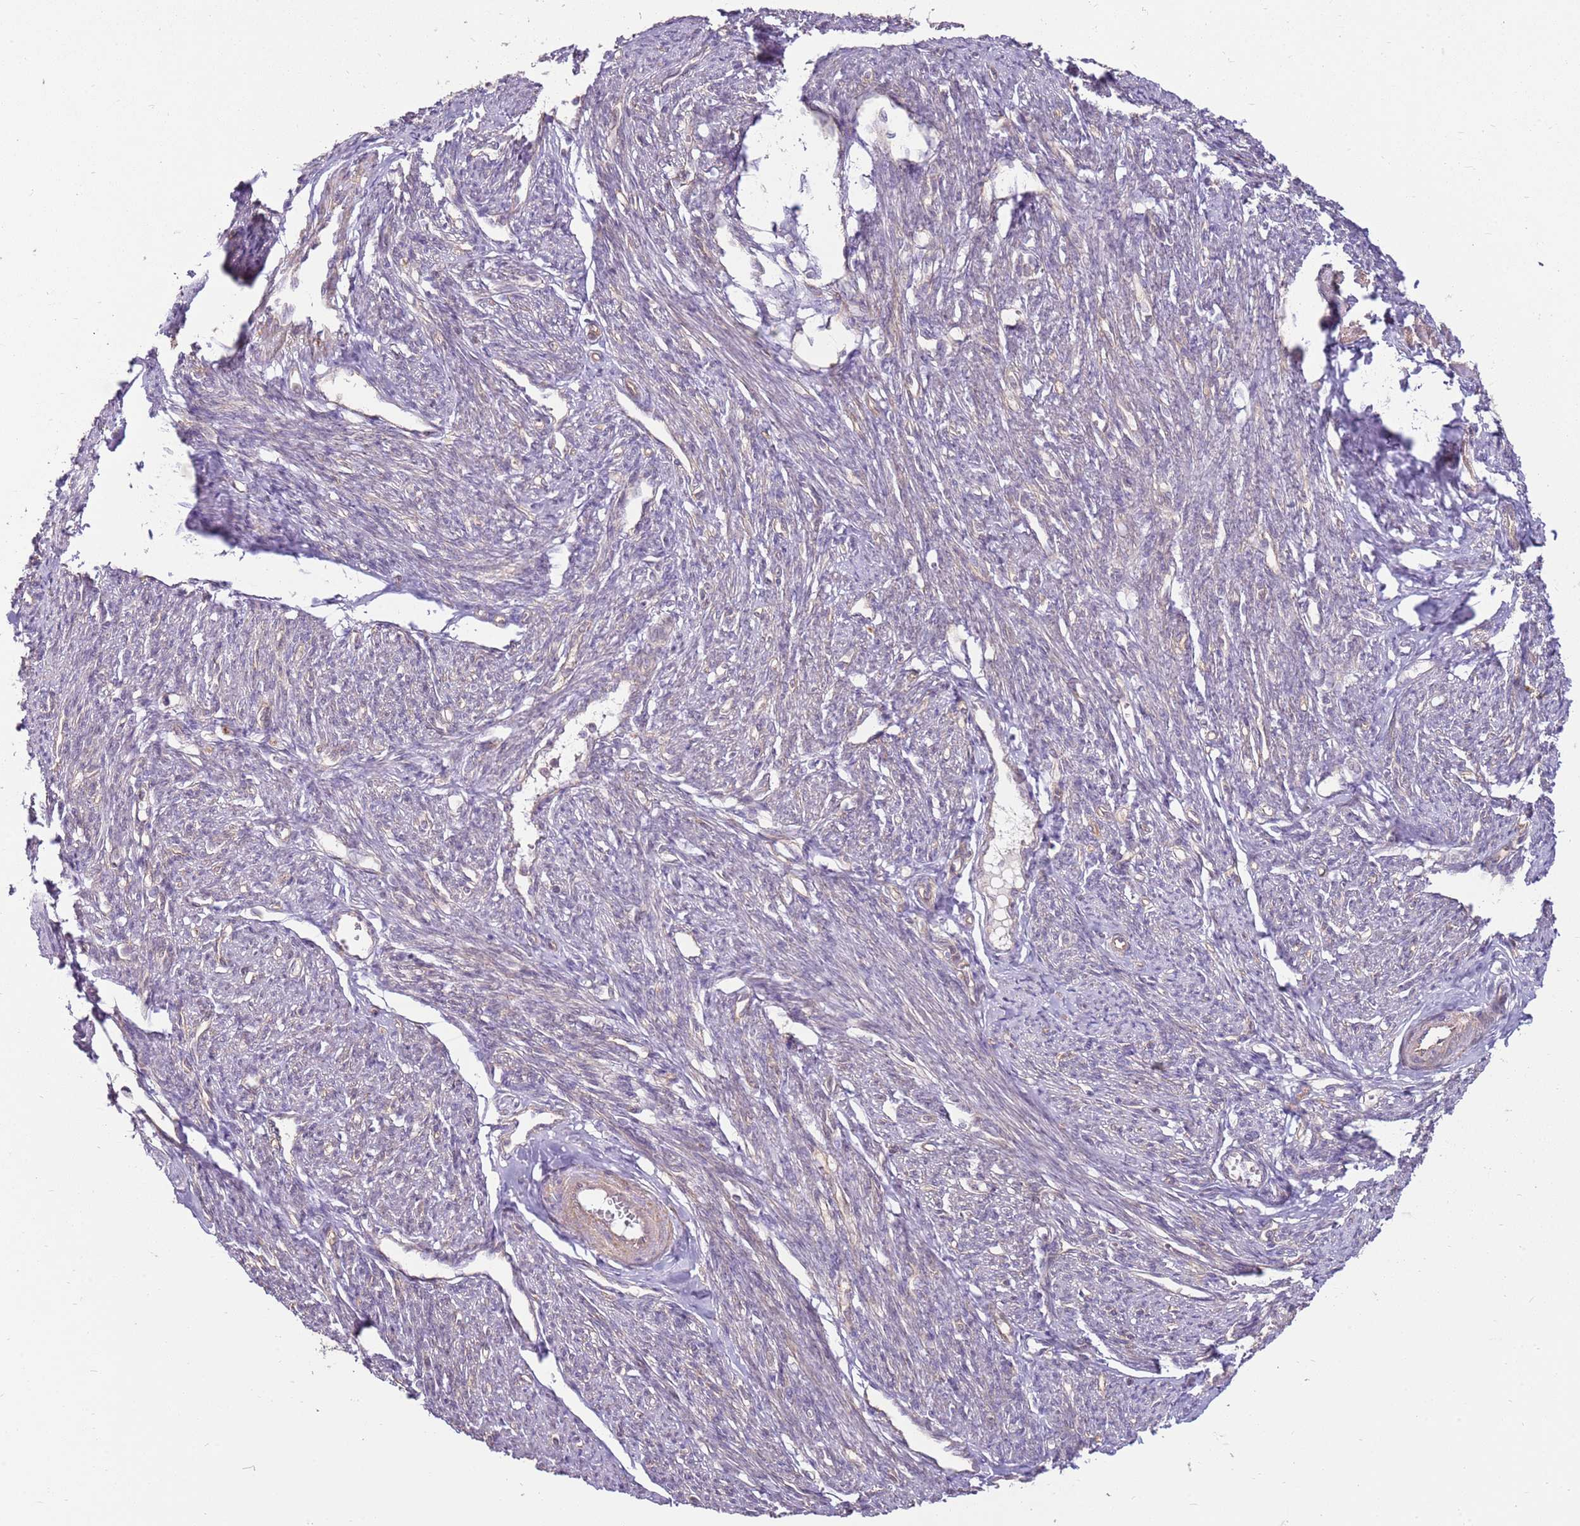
{"staining": {"intensity": "strong", "quantity": "25%-75%", "location": "cytoplasmic/membranous"}, "tissue": "smooth muscle", "cell_type": "Smooth muscle cells", "image_type": "normal", "snomed": [{"axis": "morphology", "description": "Normal tissue, NOS"}, {"axis": "topography", "description": "Smooth muscle"}, {"axis": "topography", "description": "Uterus"}], "caption": "Brown immunohistochemical staining in normal human smooth muscle displays strong cytoplasmic/membranous expression in about 25%-75% of smooth muscle cells.", "gene": "SPATA31D1", "patient": {"sex": "female", "age": 59}}